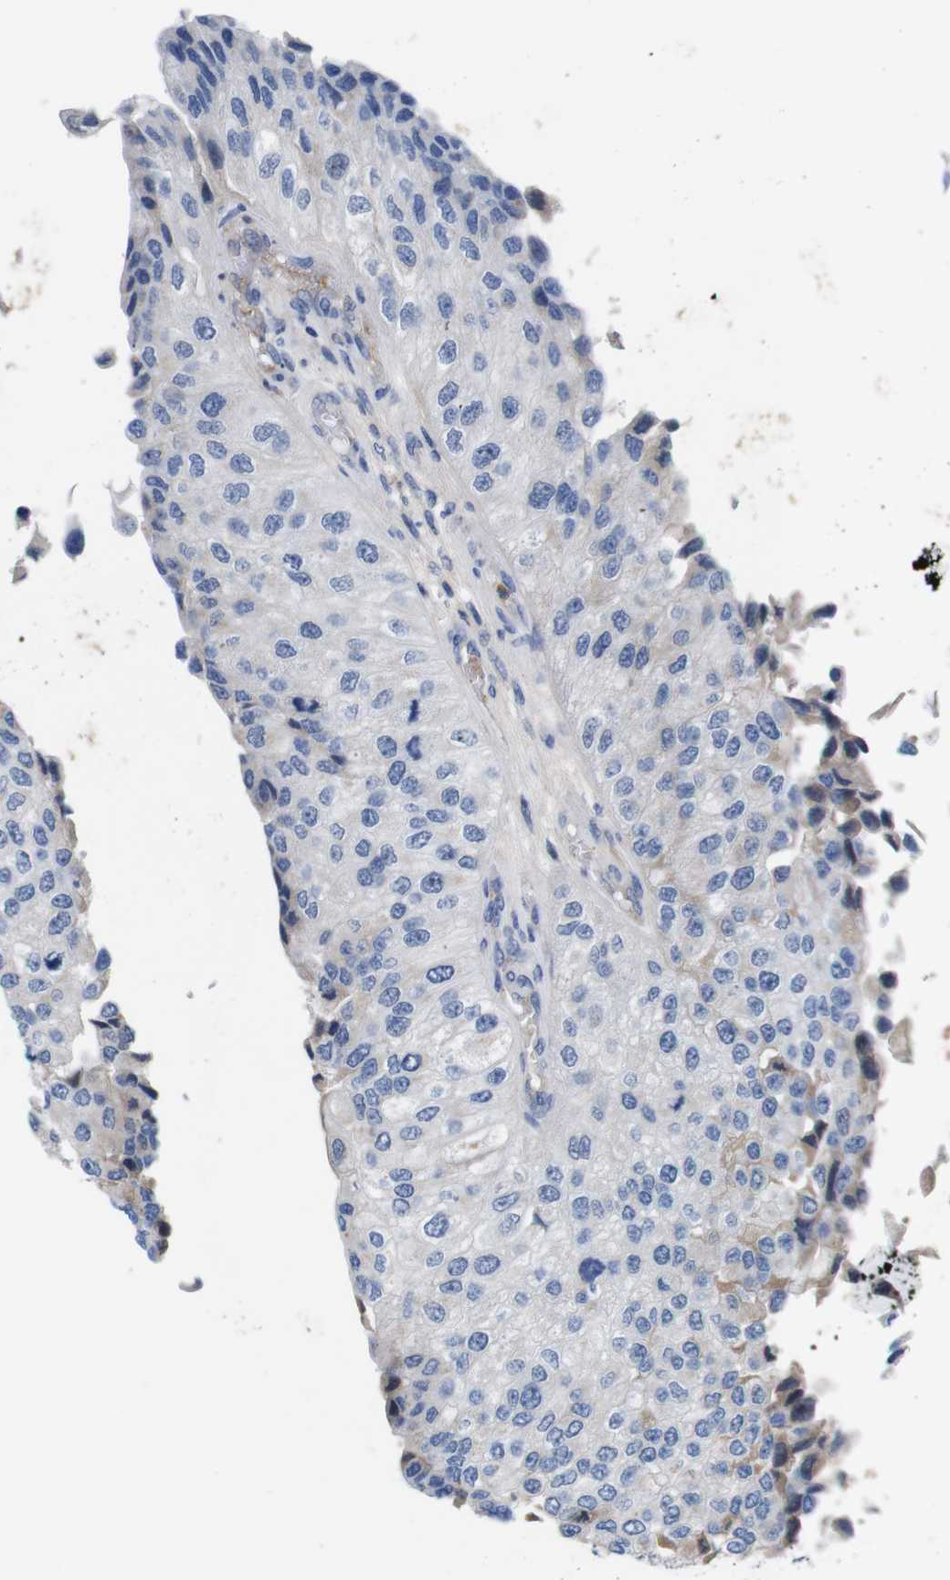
{"staining": {"intensity": "weak", "quantity": "<25%", "location": "cytoplasmic/membranous"}, "tissue": "urothelial cancer", "cell_type": "Tumor cells", "image_type": "cancer", "snomed": [{"axis": "morphology", "description": "Urothelial carcinoma, High grade"}, {"axis": "topography", "description": "Kidney"}, {"axis": "topography", "description": "Urinary bladder"}], "caption": "An immunohistochemistry histopathology image of high-grade urothelial carcinoma is shown. There is no staining in tumor cells of high-grade urothelial carcinoma.", "gene": "C1RL", "patient": {"sex": "male", "age": 77}}